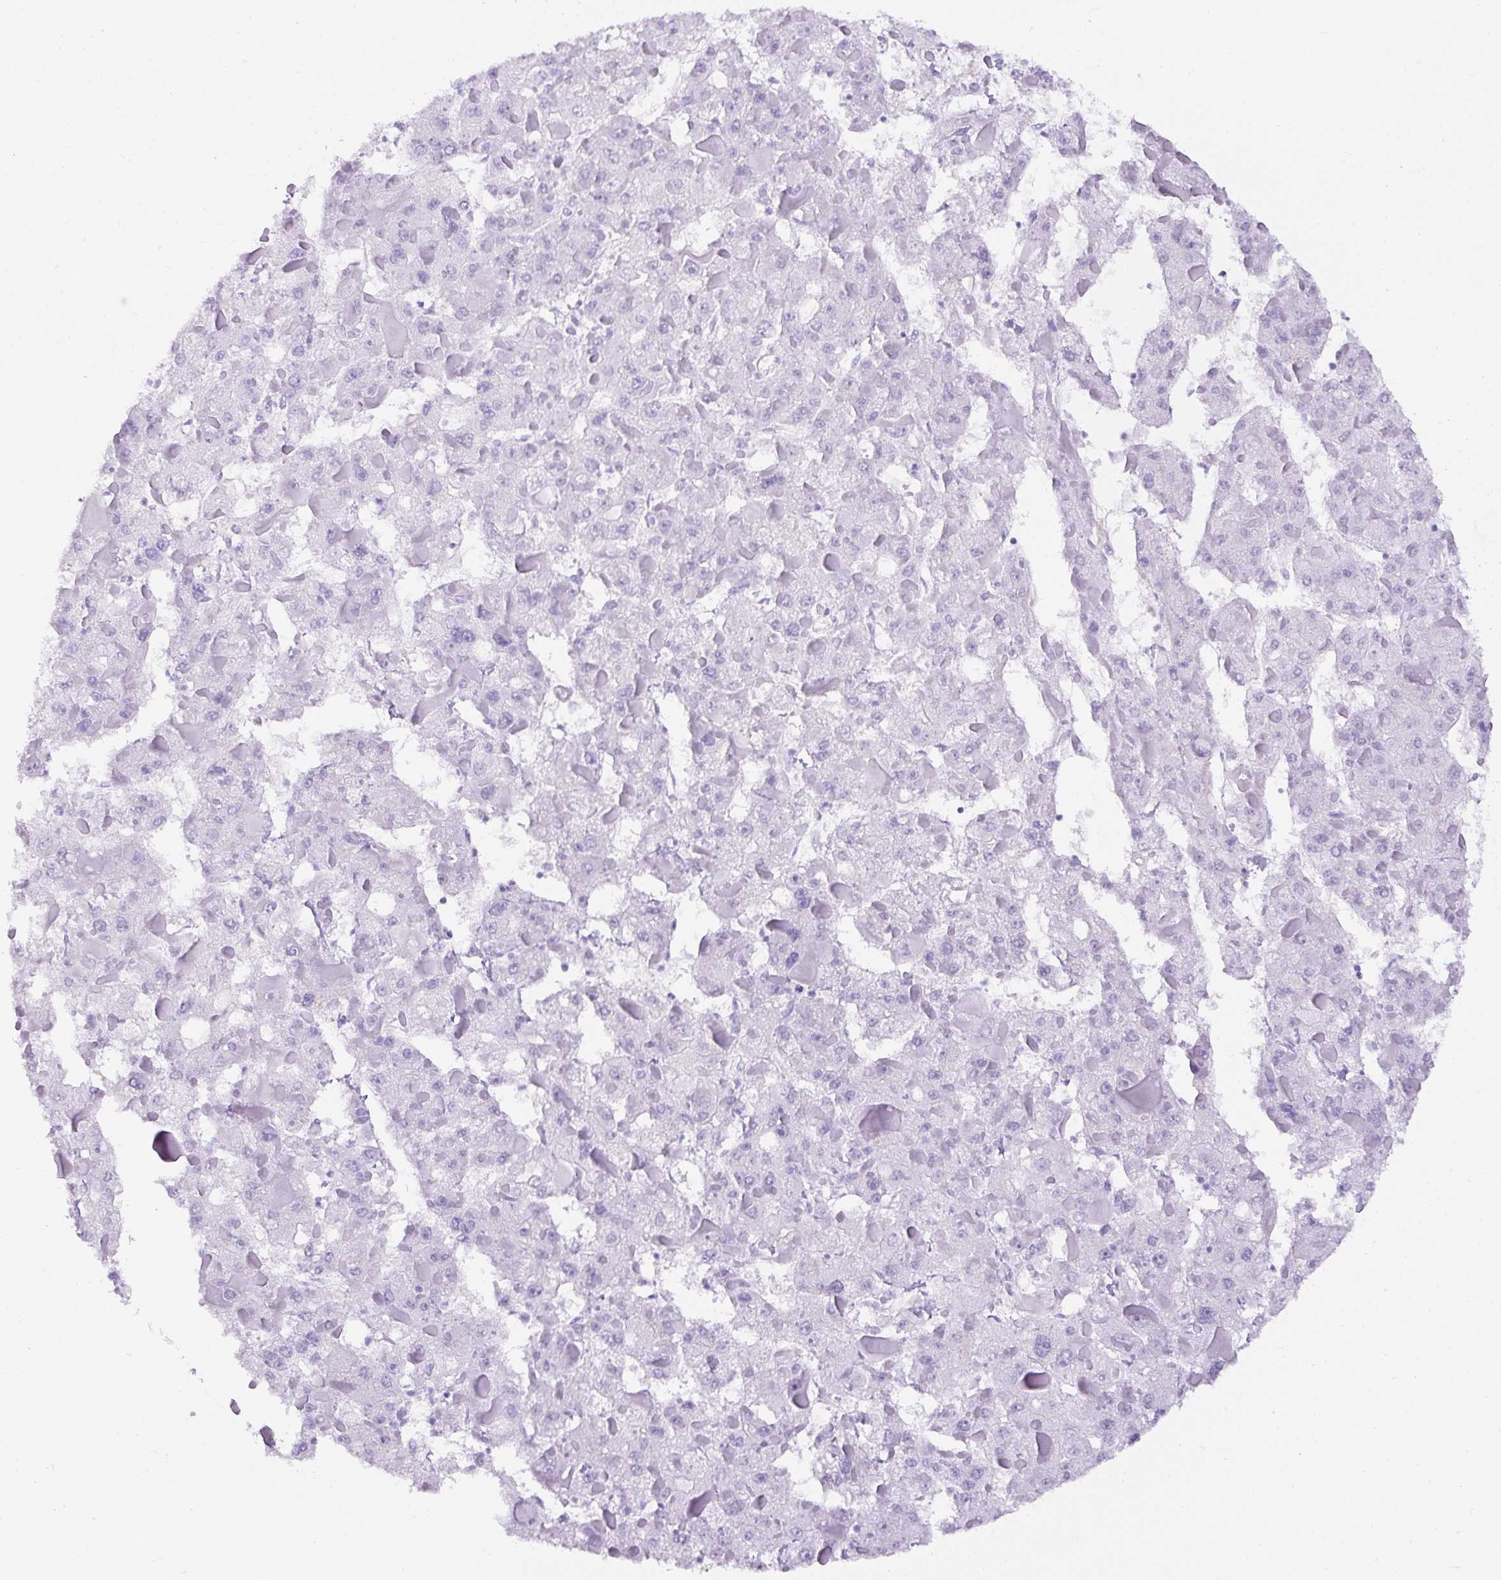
{"staining": {"intensity": "negative", "quantity": "none", "location": "none"}, "tissue": "liver cancer", "cell_type": "Tumor cells", "image_type": "cancer", "snomed": [{"axis": "morphology", "description": "Carcinoma, Hepatocellular, NOS"}, {"axis": "topography", "description": "Liver"}], "caption": "Immunohistochemistry micrograph of human hepatocellular carcinoma (liver) stained for a protein (brown), which shows no expression in tumor cells. (Stains: DAB (3,3'-diaminobenzidine) immunohistochemistry (IHC) with hematoxylin counter stain, Microscopy: brightfield microscopy at high magnification).", "gene": "TMEM200B", "patient": {"sex": "female", "age": 73}}